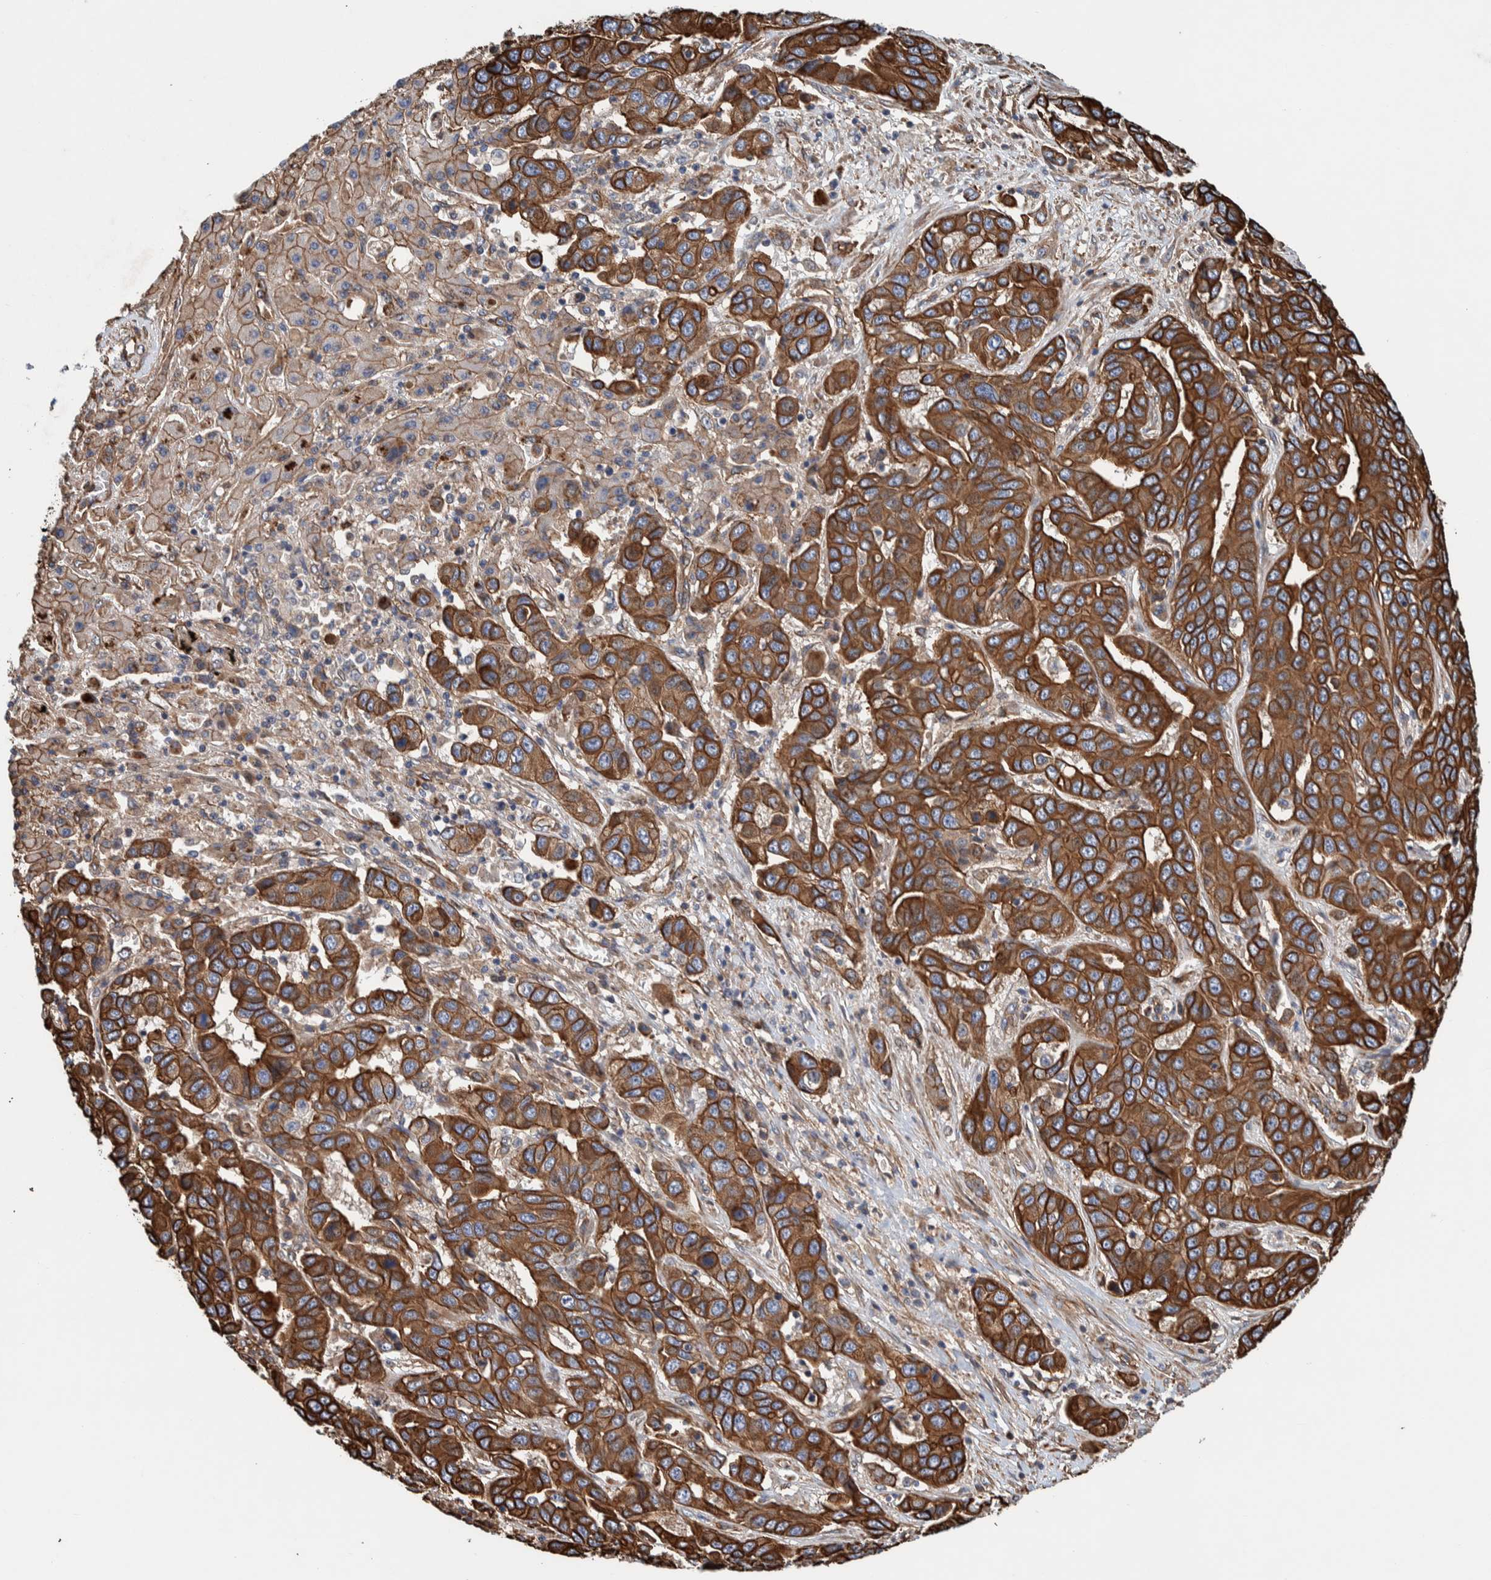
{"staining": {"intensity": "strong", "quantity": ">75%", "location": "cytoplasmic/membranous"}, "tissue": "liver cancer", "cell_type": "Tumor cells", "image_type": "cancer", "snomed": [{"axis": "morphology", "description": "Cholangiocarcinoma"}, {"axis": "topography", "description": "Liver"}], "caption": "Immunohistochemistry (IHC) micrograph of liver cholangiocarcinoma stained for a protein (brown), which reveals high levels of strong cytoplasmic/membranous expression in approximately >75% of tumor cells.", "gene": "PKD1L1", "patient": {"sex": "female", "age": 52}}